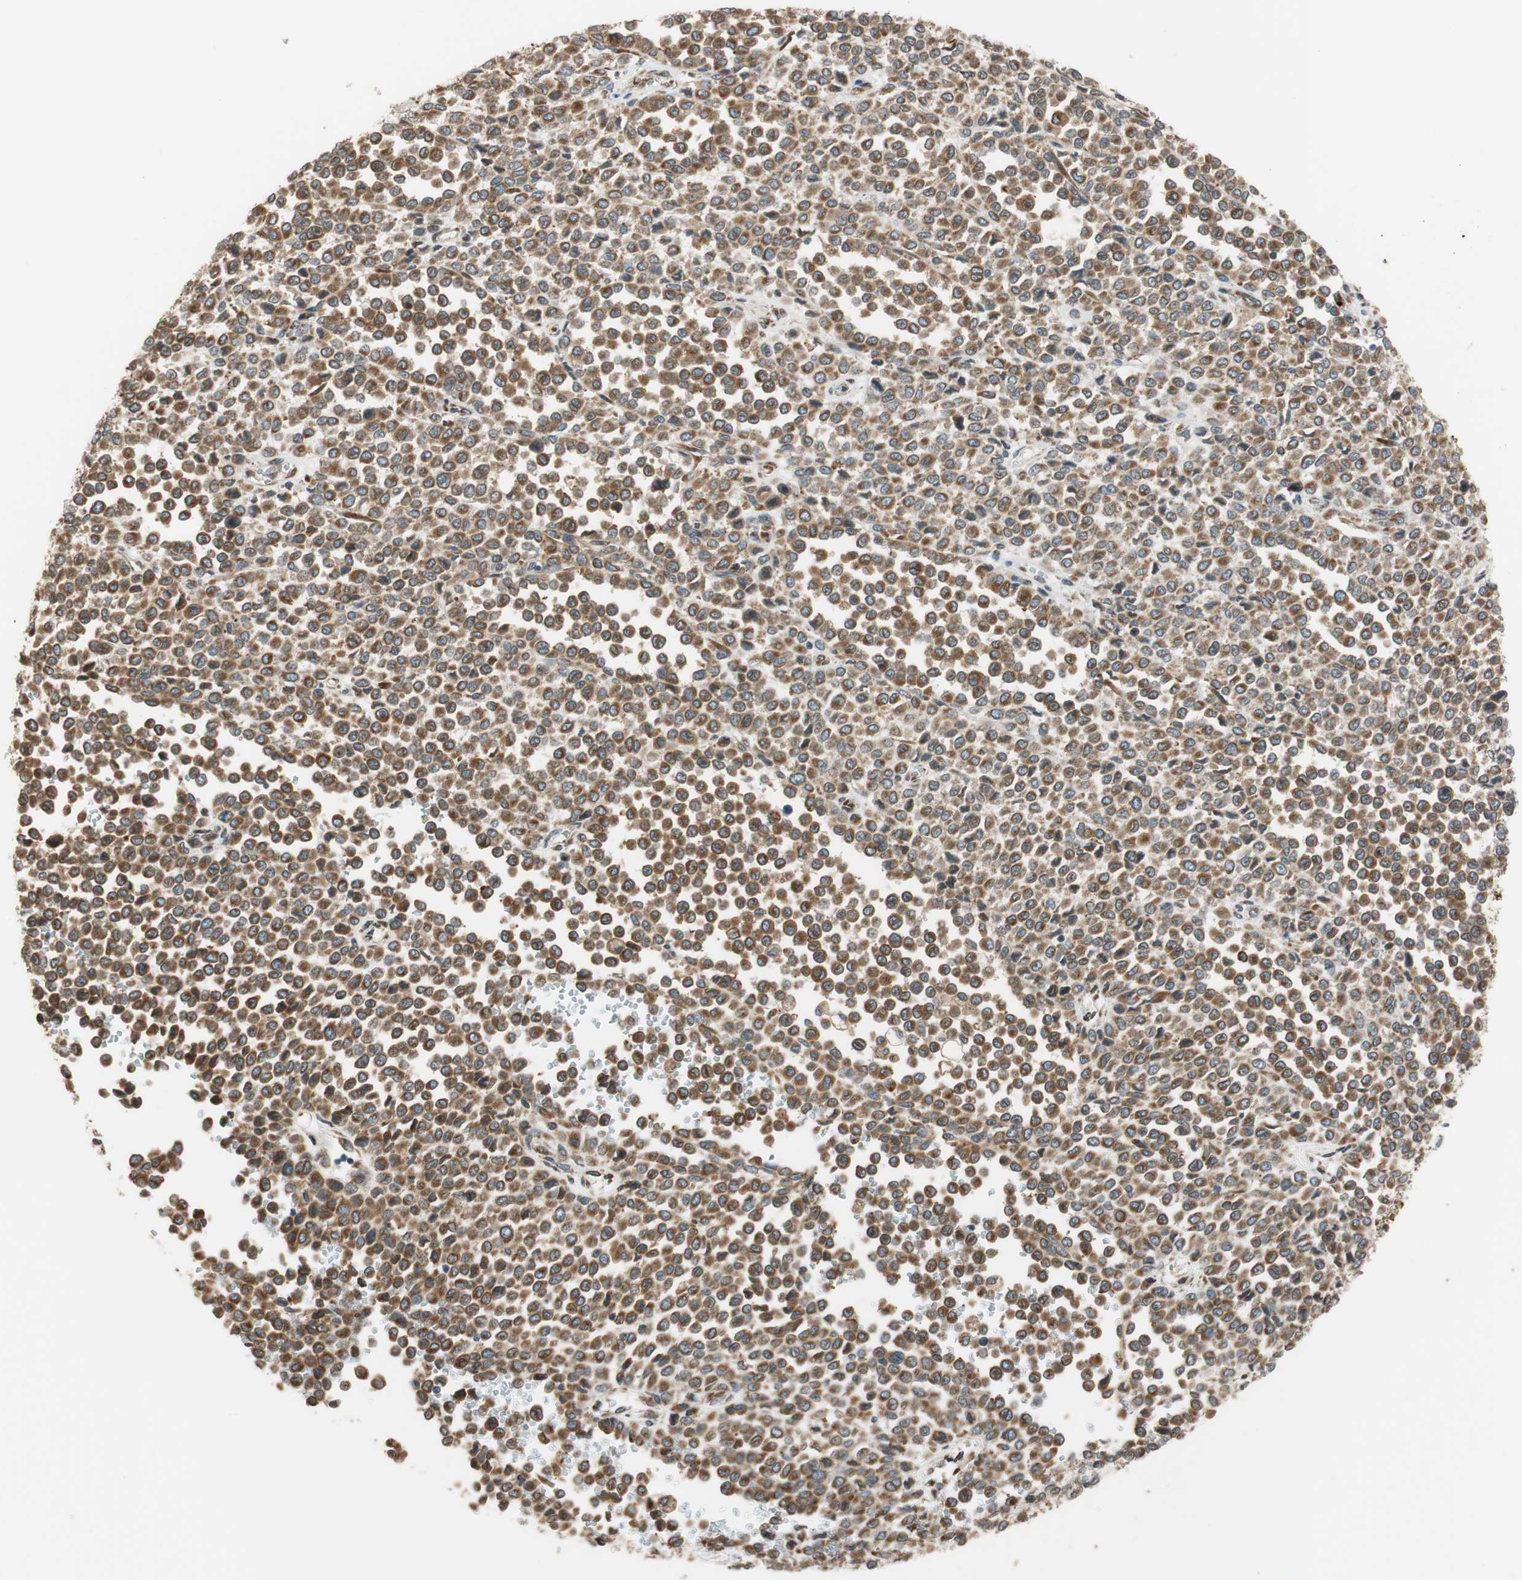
{"staining": {"intensity": "moderate", "quantity": ">75%", "location": "cytoplasmic/membranous"}, "tissue": "melanoma", "cell_type": "Tumor cells", "image_type": "cancer", "snomed": [{"axis": "morphology", "description": "Malignant melanoma, Metastatic site"}, {"axis": "topography", "description": "Pancreas"}], "caption": "An immunohistochemistry (IHC) histopathology image of neoplastic tissue is shown. Protein staining in brown labels moderate cytoplasmic/membranous positivity in malignant melanoma (metastatic site) within tumor cells. The staining was performed using DAB to visualize the protein expression in brown, while the nuclei were stained in blue with hematoxylin (Magnification: 20x).", "gene": "RPN2", "patient": {"sex": "female", "age": 30}}